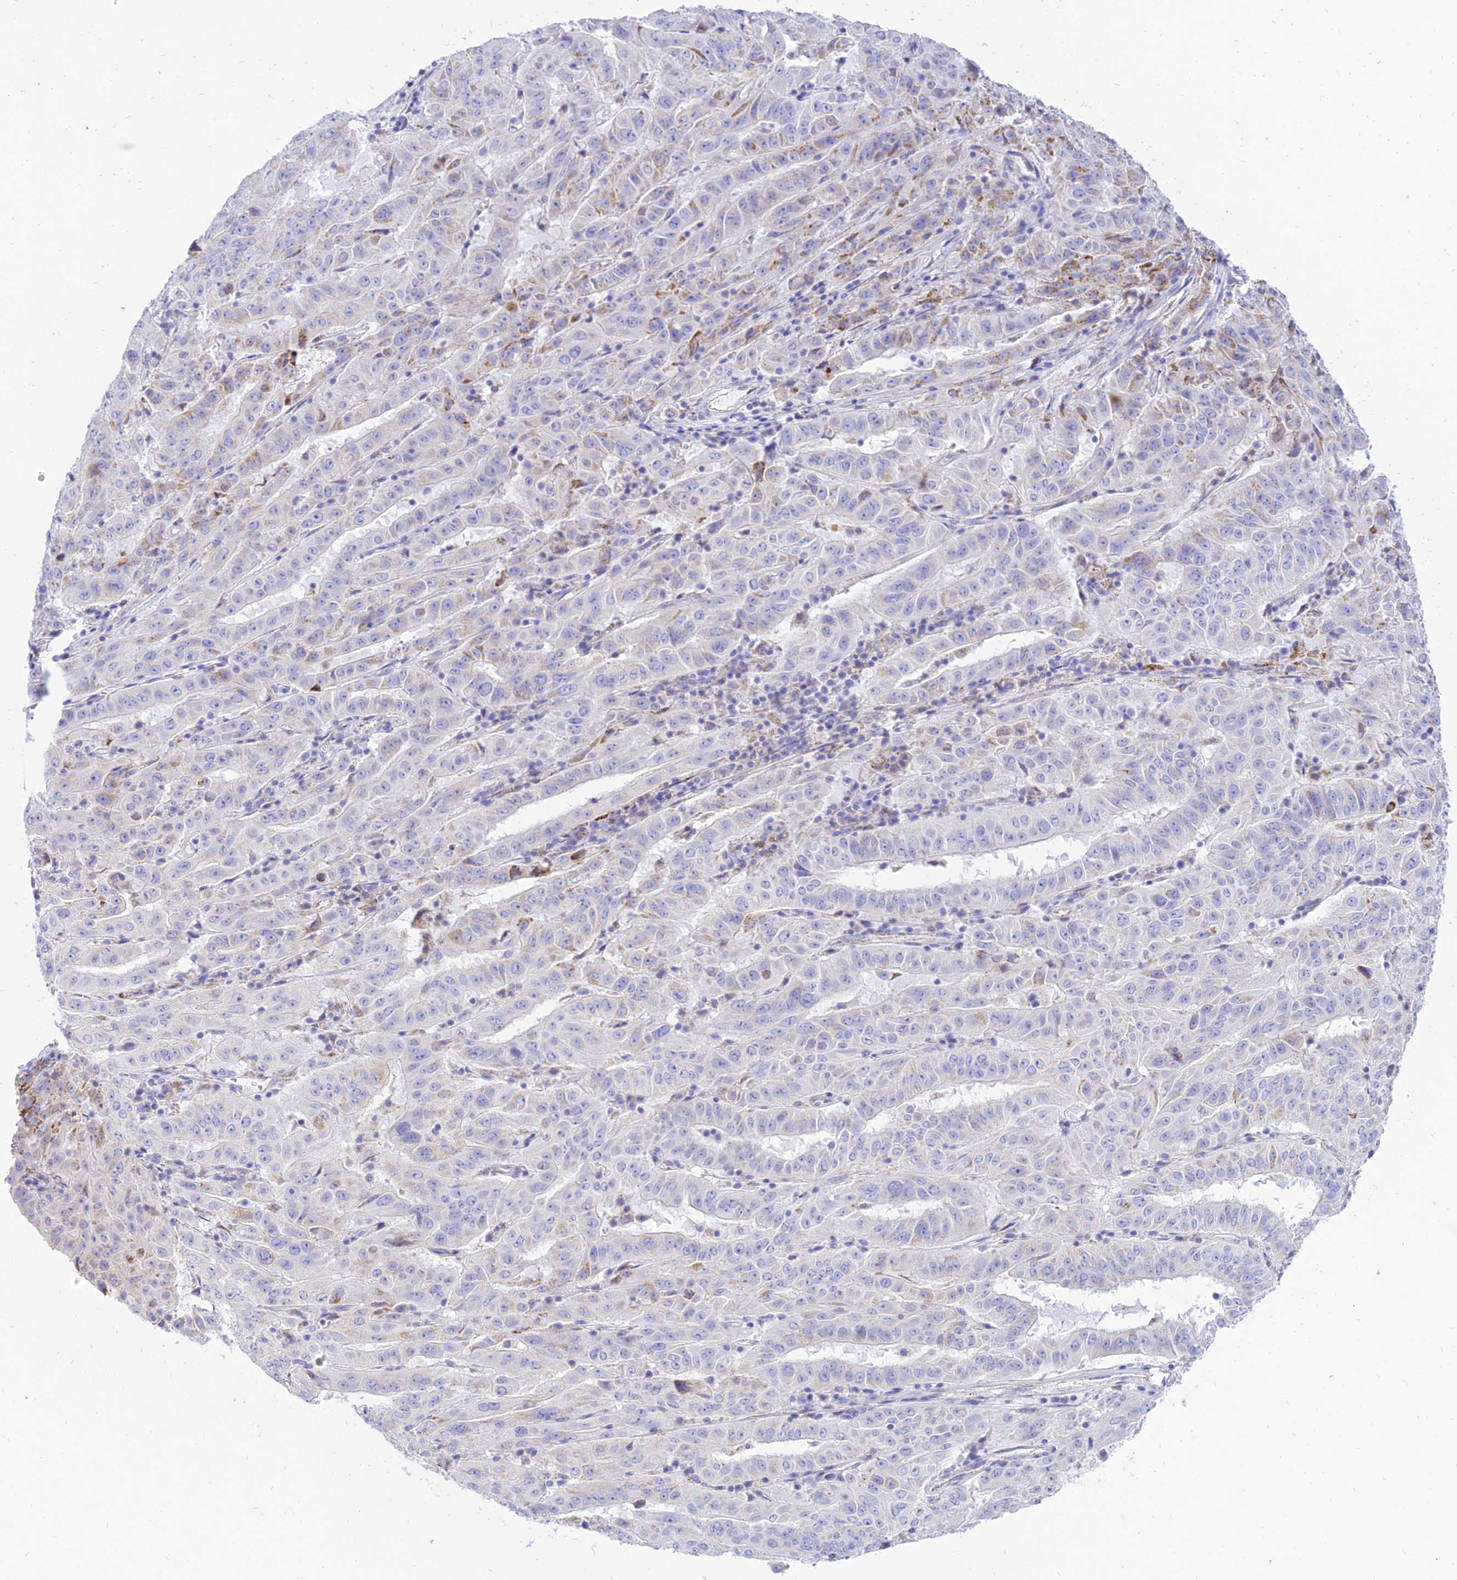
{"staining": {"intensity": "moderate", "quantity": "<25%", "location": "cytoplasmic/membranous"}, "tissue": "pancreatic cancer", "cell_type": "Tumor cells", "image_type": "cancer", "snomed": [{"axis": "morphology", "description": "Adenocarcinoma, NOS"}, {"axis": "topography", "description": "Pancreas"}], "caption": "Immunohistochemical staining of human adenocarcinoma (pancreatic) exhibits low levels of moderate cytoplasmic/membranous expression in approximately <25% of tumor cells. The protein of interest is stained brown, and the nuclei are stained in blue (DAB (3,3'-diaminobenzidine) IHC with brightfield microscopy, high magnification).", "gene": "PKN3", "patient": {"sex": "male", "age": 63}}